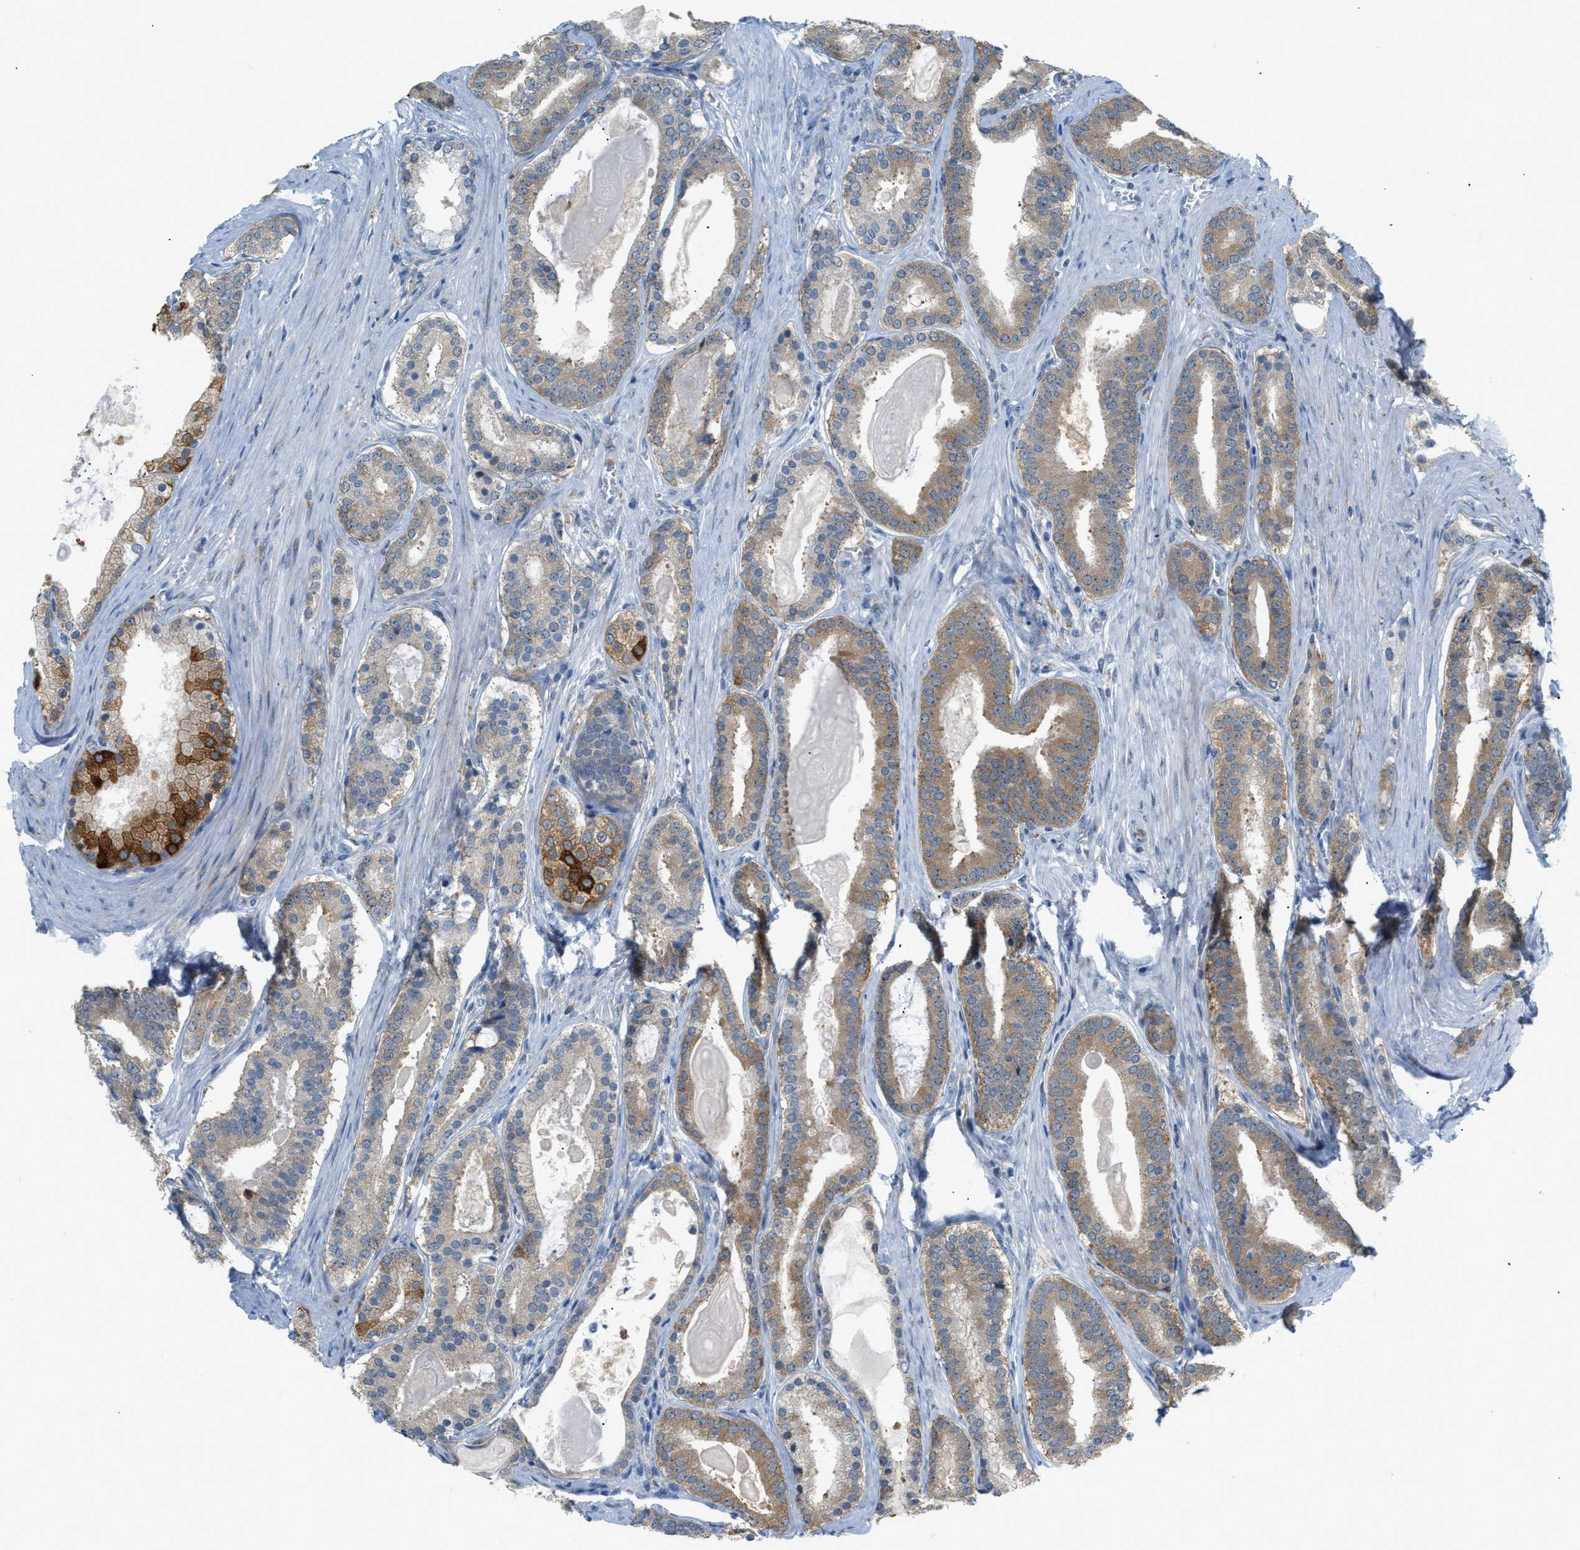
{"staining": {"intensity": "moderate", "quantity": ">75%", "location": "cytoplasmic/membranous"}, "tissue": "prostate cancer", "cell_type": "Tumor cells", "image_type": "cancer", "snomed": [{"axis": "morphology", "description": "Adenocarcinoma, High grade"}, {"axis": "topography", "description": "Prostate"}], "caption": "IHC photomicrograph of prostate cancer (high-grade adenocarcinoma) stained for a protein (brown), which shows medium levels of moderate cytoplasmic/membranous positivity in approximately >75% of tumor cells.", "gene": "ZNF408", "patient": {"sex": "male", "age": 60}}